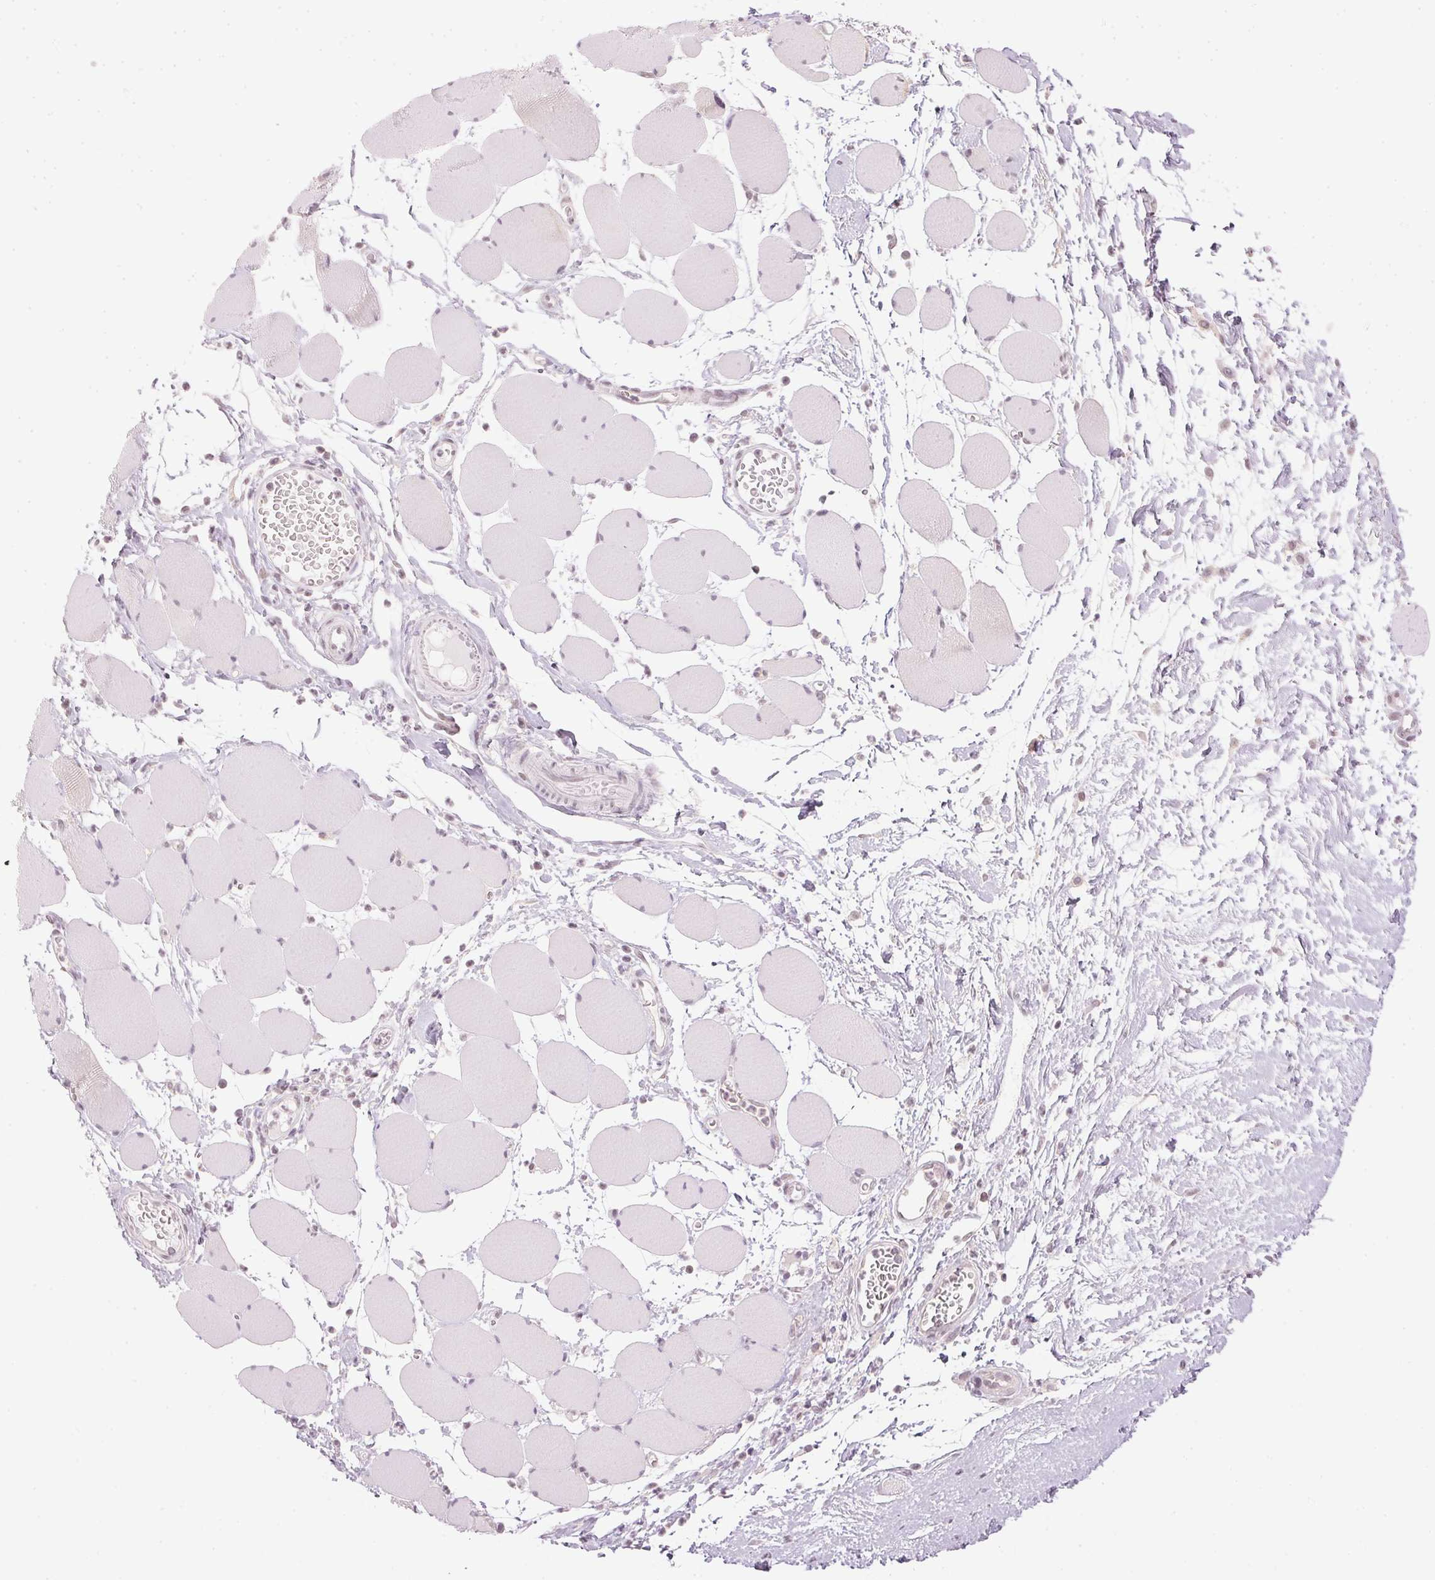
{"staining": {"intensity": "negative", "quantity": "none", "location": "none"}, "tissue": "skeletal muscle", "cell_type": "Myocytes", "image_type": "normal", "snomed": [{"axis": "morphology", "description": "Normal tissue, NOS"}, {"axis": "topography", "description": "Skeletal muscle"}], "caption": "This is a micrograph of immunohistochemistry staining of normal skeletal muscle, which shows no expression in myocytes.", "gene": "KPRP", "patient": {"sex": "female", "age": 75}}